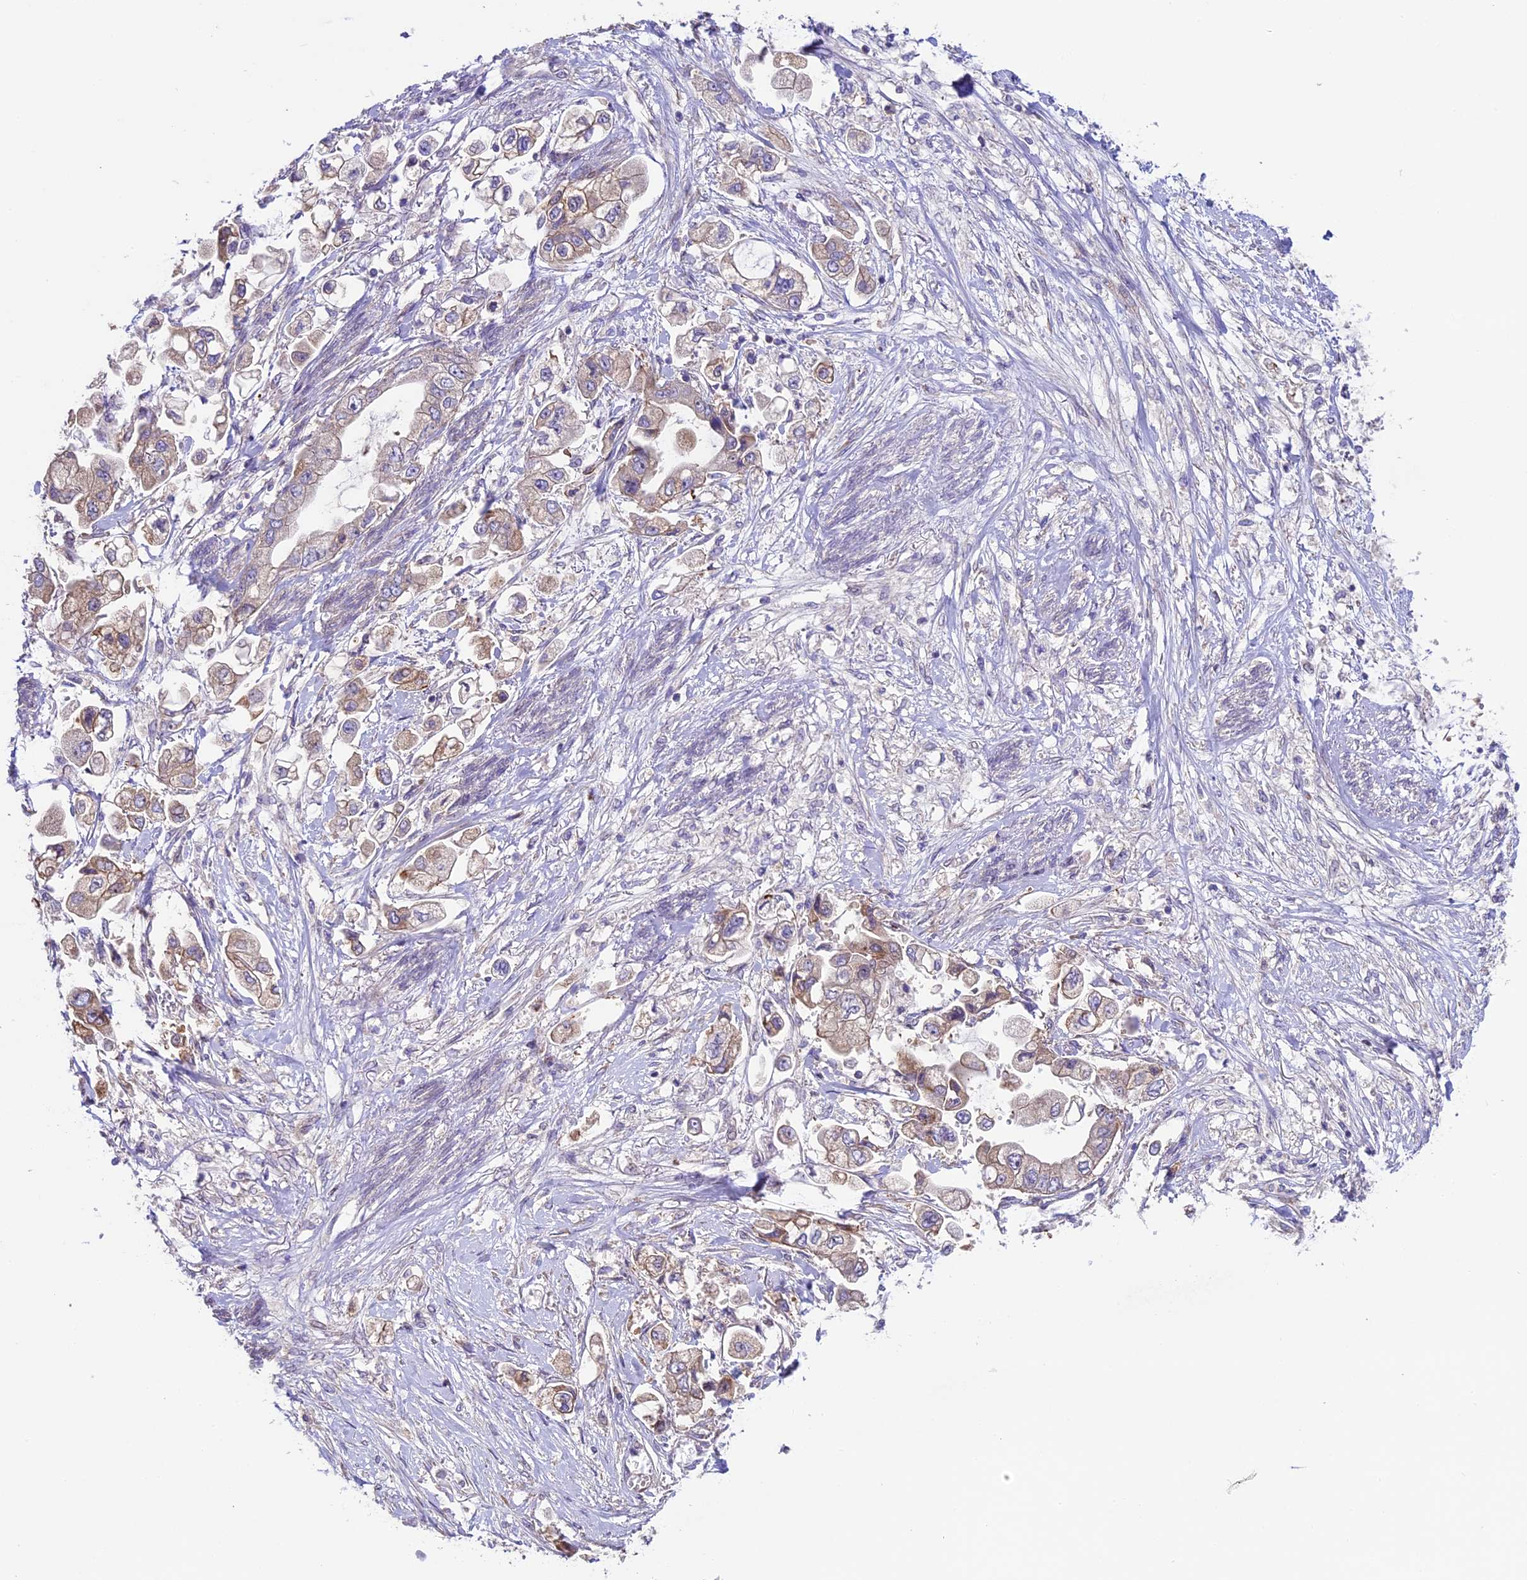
{"staining": {"intensity": "weak", "quantity": ">75%", "location": "cytoplasmic/membranous"}, "tissue": "stomach cancer", "cell_type": "Tumor cells", "image_type": "cancer", "snomed": [{"axis": "morphology", "description": "Adenocarcinoma, NOS"}, {"axis": "topography", "description": "Stomach"}], "caption": "Stomach cancer (adenocarcinoma) tissue shows weak cytoplasmic/membranous staining in approximately >75% of tumor cells, visualized by immunohistochemistry.", "gene": "SPIRE1", "patient": {"sex": "male", "age": 62}}